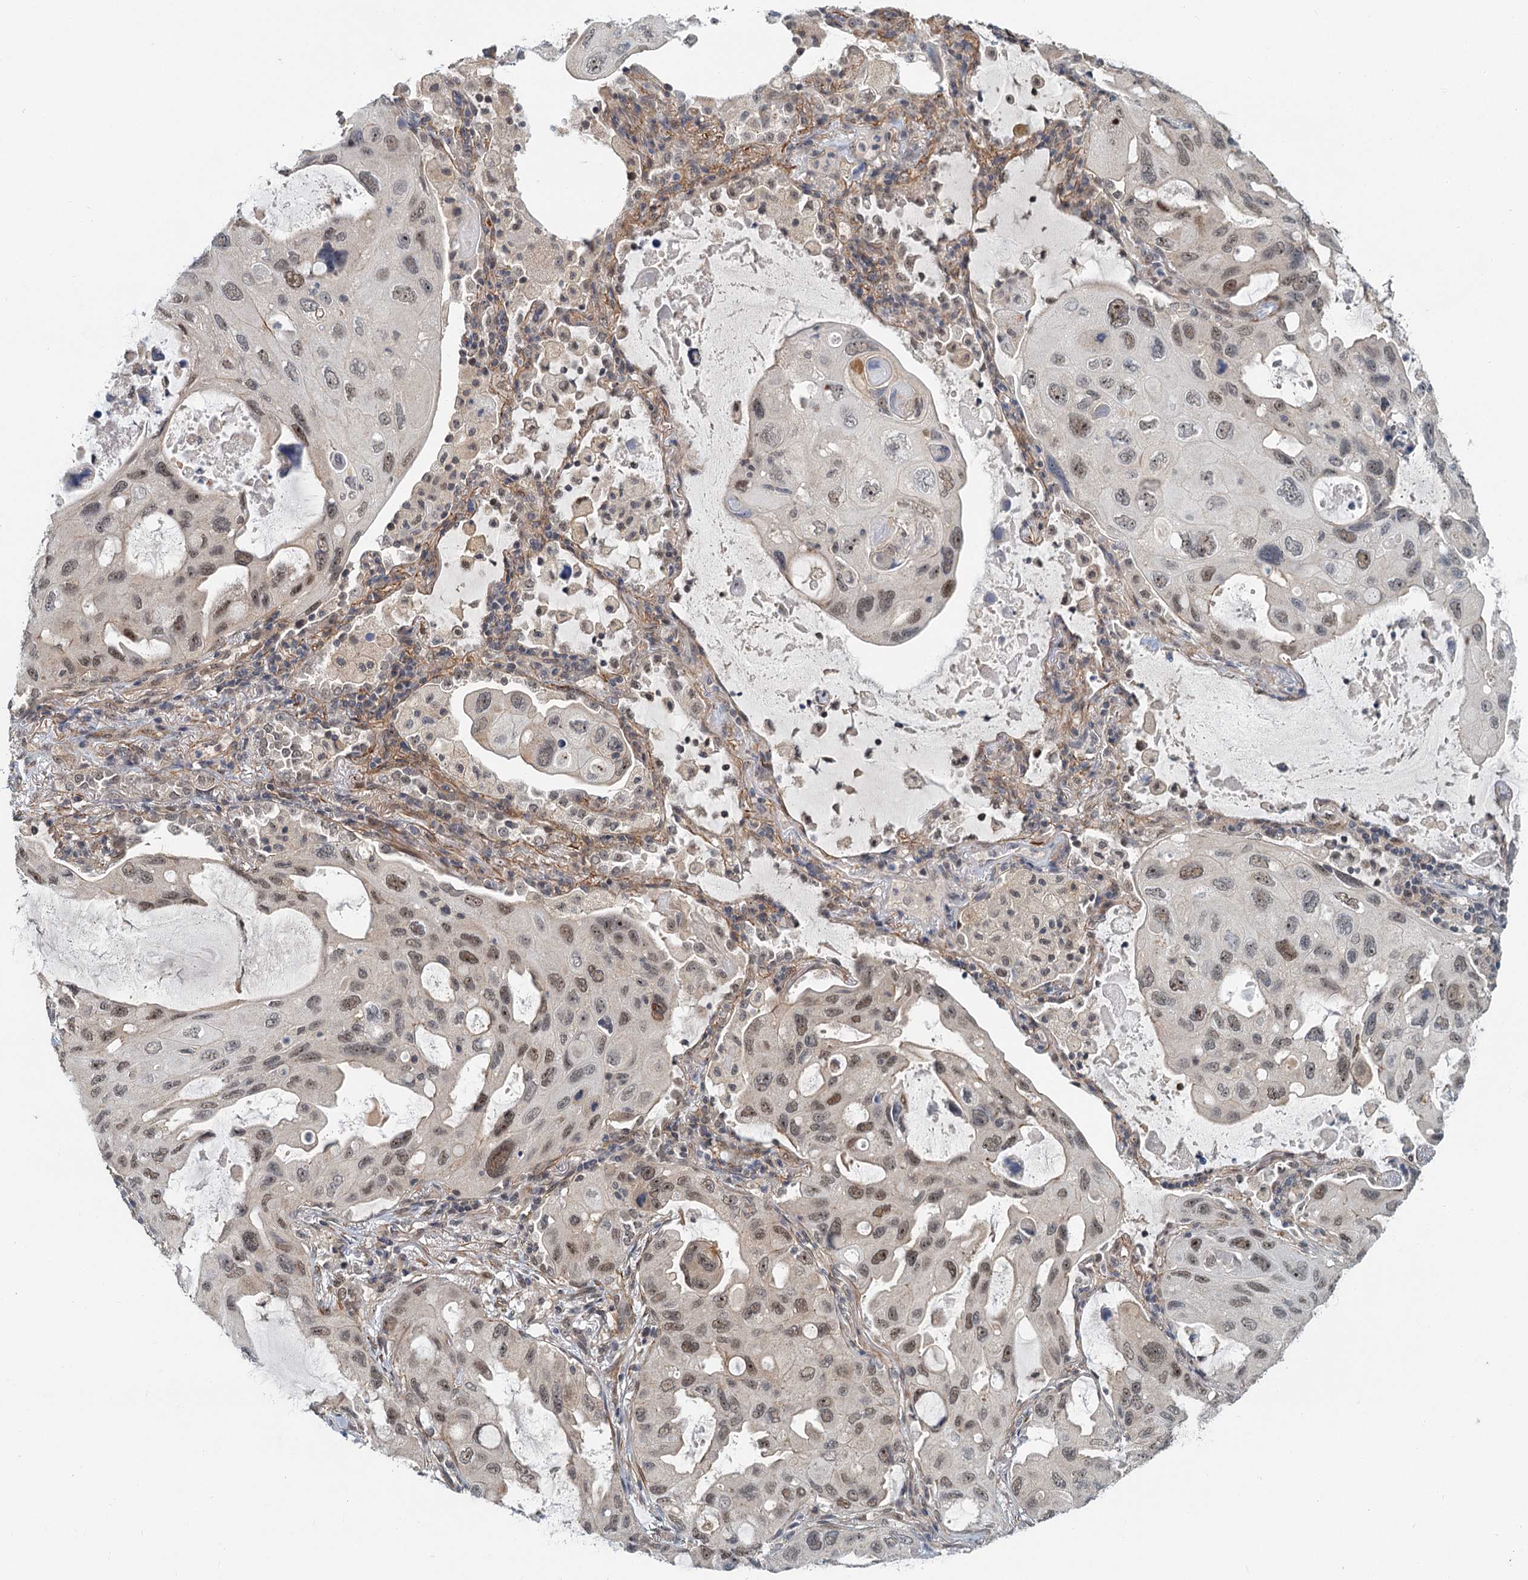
{"staining": {"intensity": "moderate", "quantity": ">75%", "location": "nuclear"}, "tissue": "lung cancer", "cell_type": "Tumor cells", "image_type": "cancer", "snomed": [{"axis": "morphology", "description": "Squamous cell carcinoma, NOS"}, {"axis": "topography", "description": "Lung"}], "caption": "Moderate nuclear protein staining is present in about >75% of tumor cells in lung cancer. The protein is stained brown, and the nuclei are stained in blue (DAB (3,3'-diaminobenzidine) IHC with brightfield microscopy, high magnification).", "gene": "TAS2R42", "patient": {"sex": "female", "age": 73}}